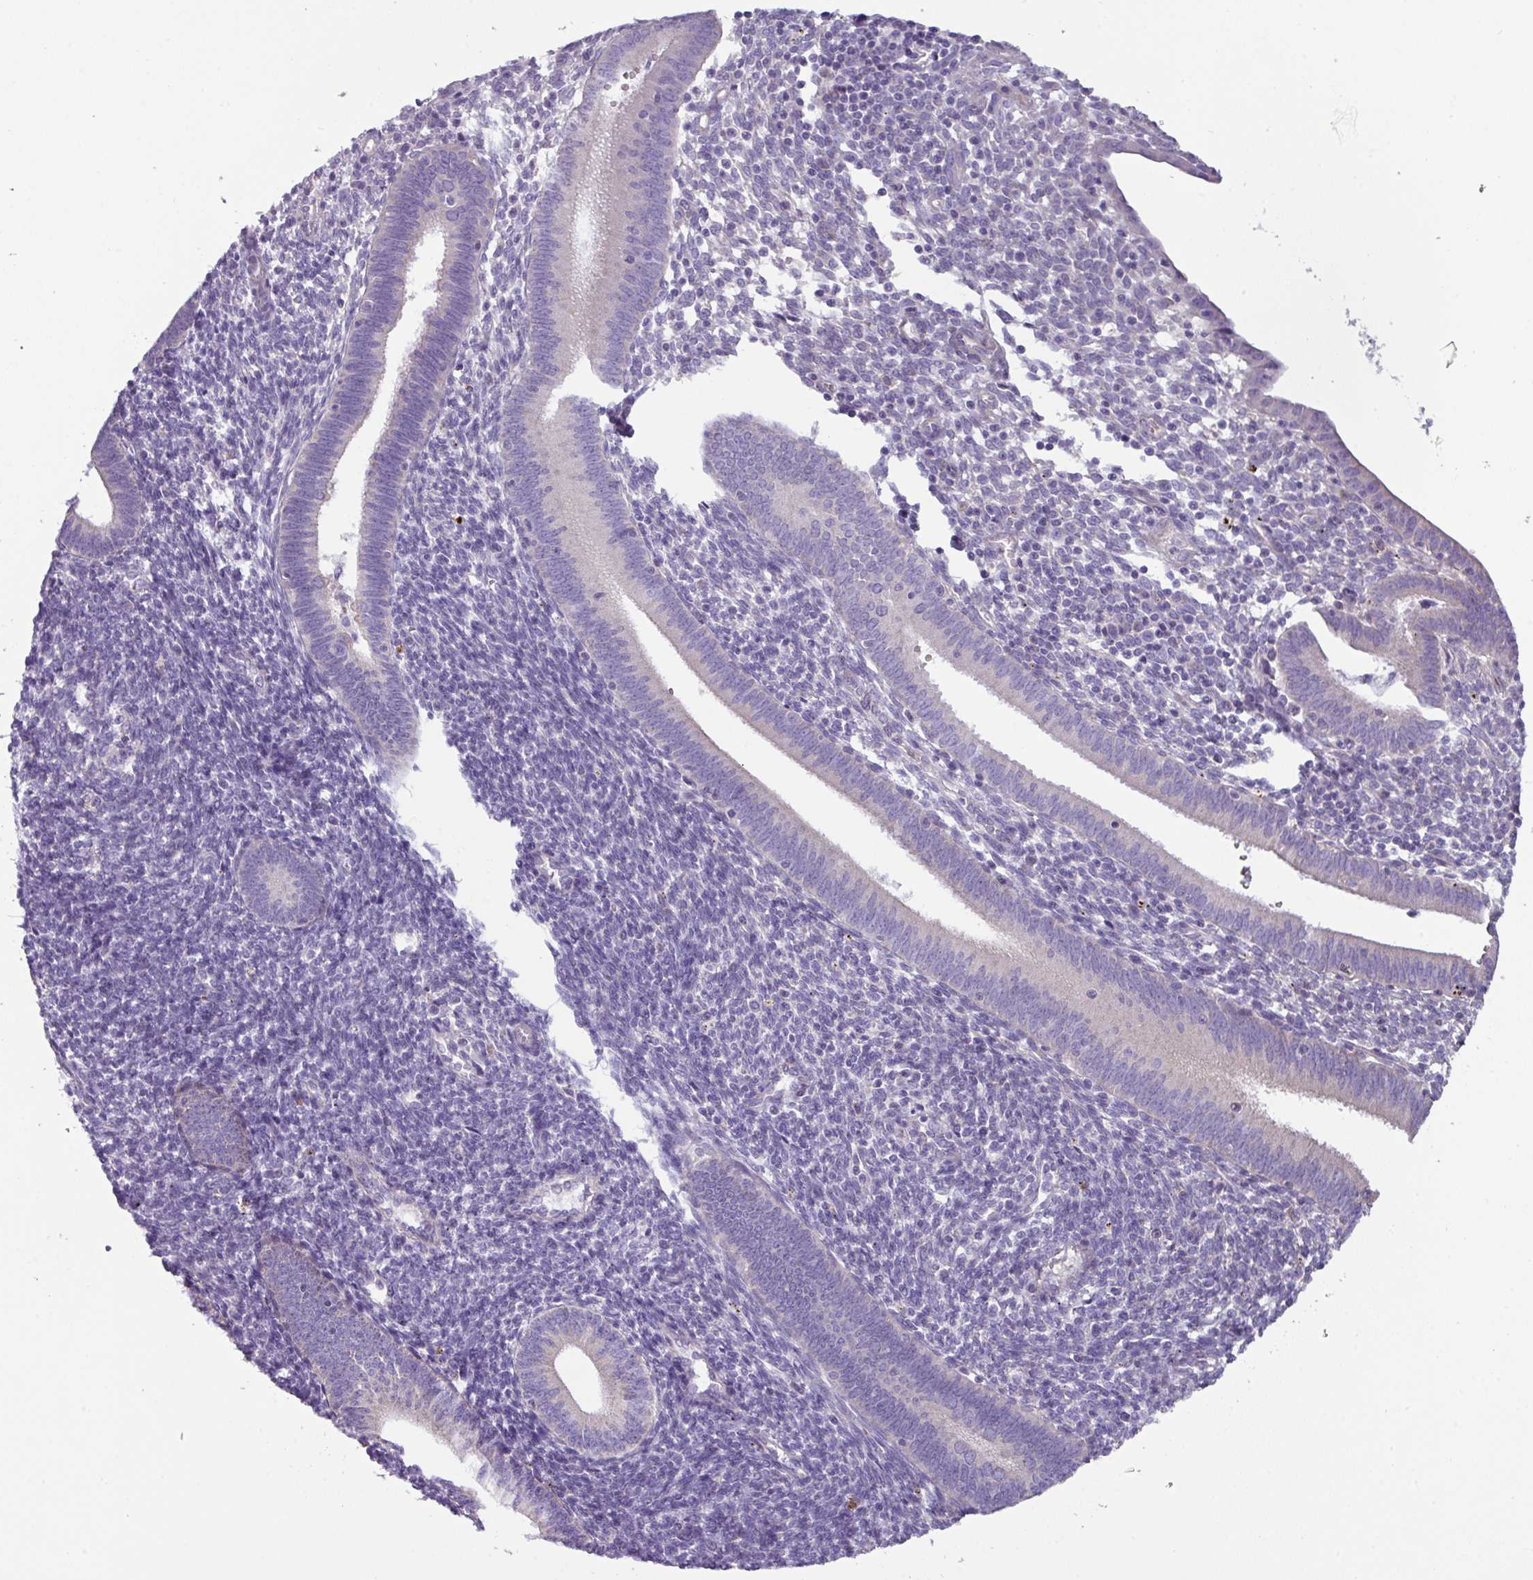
{"staining": {"intensity": "negative", "quantity": "none", "location": "none"}, "tissue": "endometrium", "cell_type": "Cells in endometrial stroma", "image_type": "normal", "snomed": [{"axis": "morphology", "description": "Normal tissue, NOS"}, {"axis": "topography", "description": "Endometrium"}], "caption": "High power microscopy photomicrograph of an IHC histopathology image of normal endometrium, revealing no significant expression in cells in endometrial stroma.", "gene": "RGS16", "patient": {"sex": "female", "age": 41}}